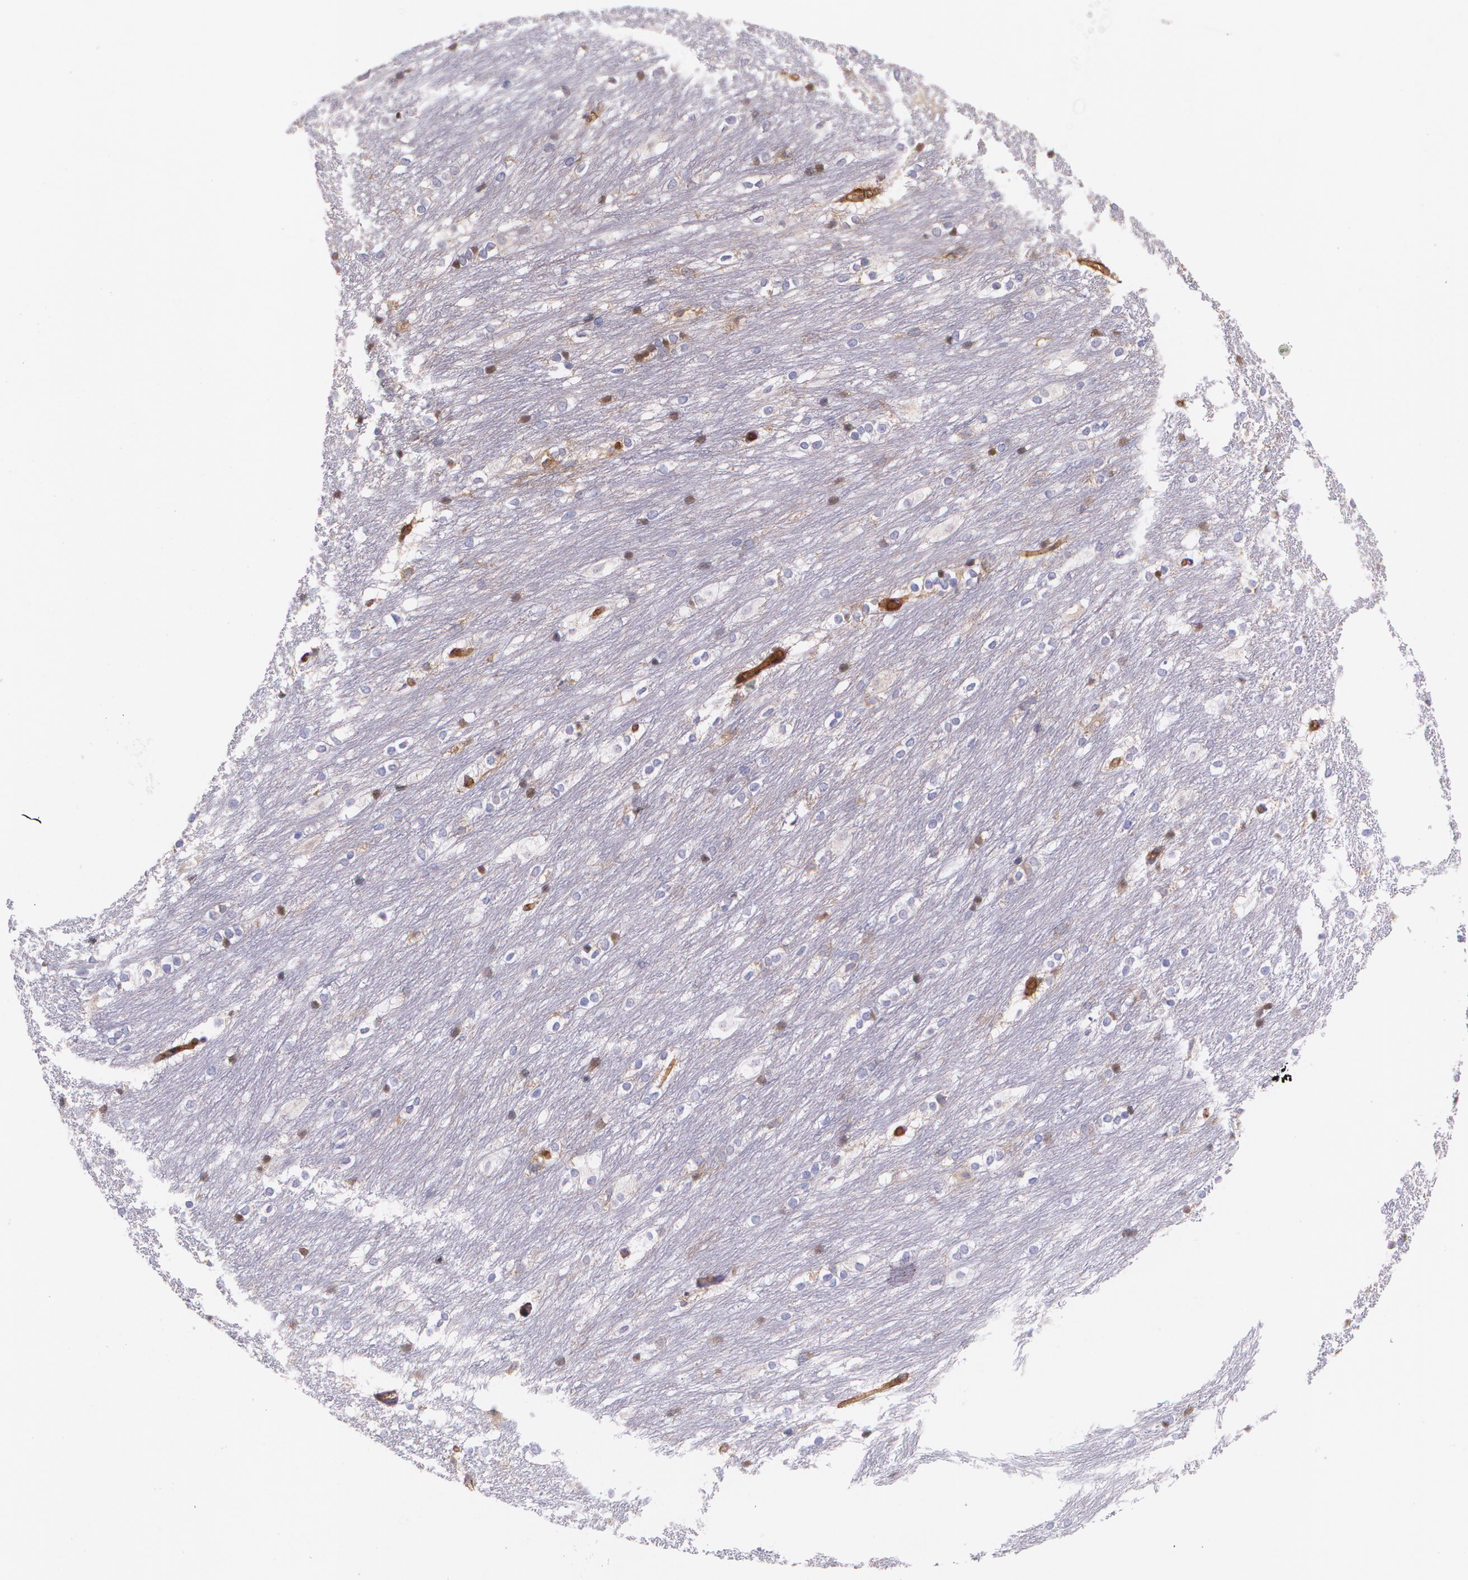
{"staining": {"intensity": "negative", "quantity": "none", "location": "none"}, "tissue": "caudate", "cell_type": "Glial cells", "image_type": "normal", "snomed": [{"axis": "morphology", "description": "Normal tissue, NOS"}, {"axis": "topography", "description": "Lateral ventricle wall"}], "caption": "Glial cells show no significant protein staining in unremarkable caudate. Brightfield microscopy of immunohistochemistry stained with DAB (3,3'-diaminobenzidine) (brown) and hematoxylin (blue), captured at high magnification.", "gene": "B2M", "patient": {"sex": "female", "age": 19}}